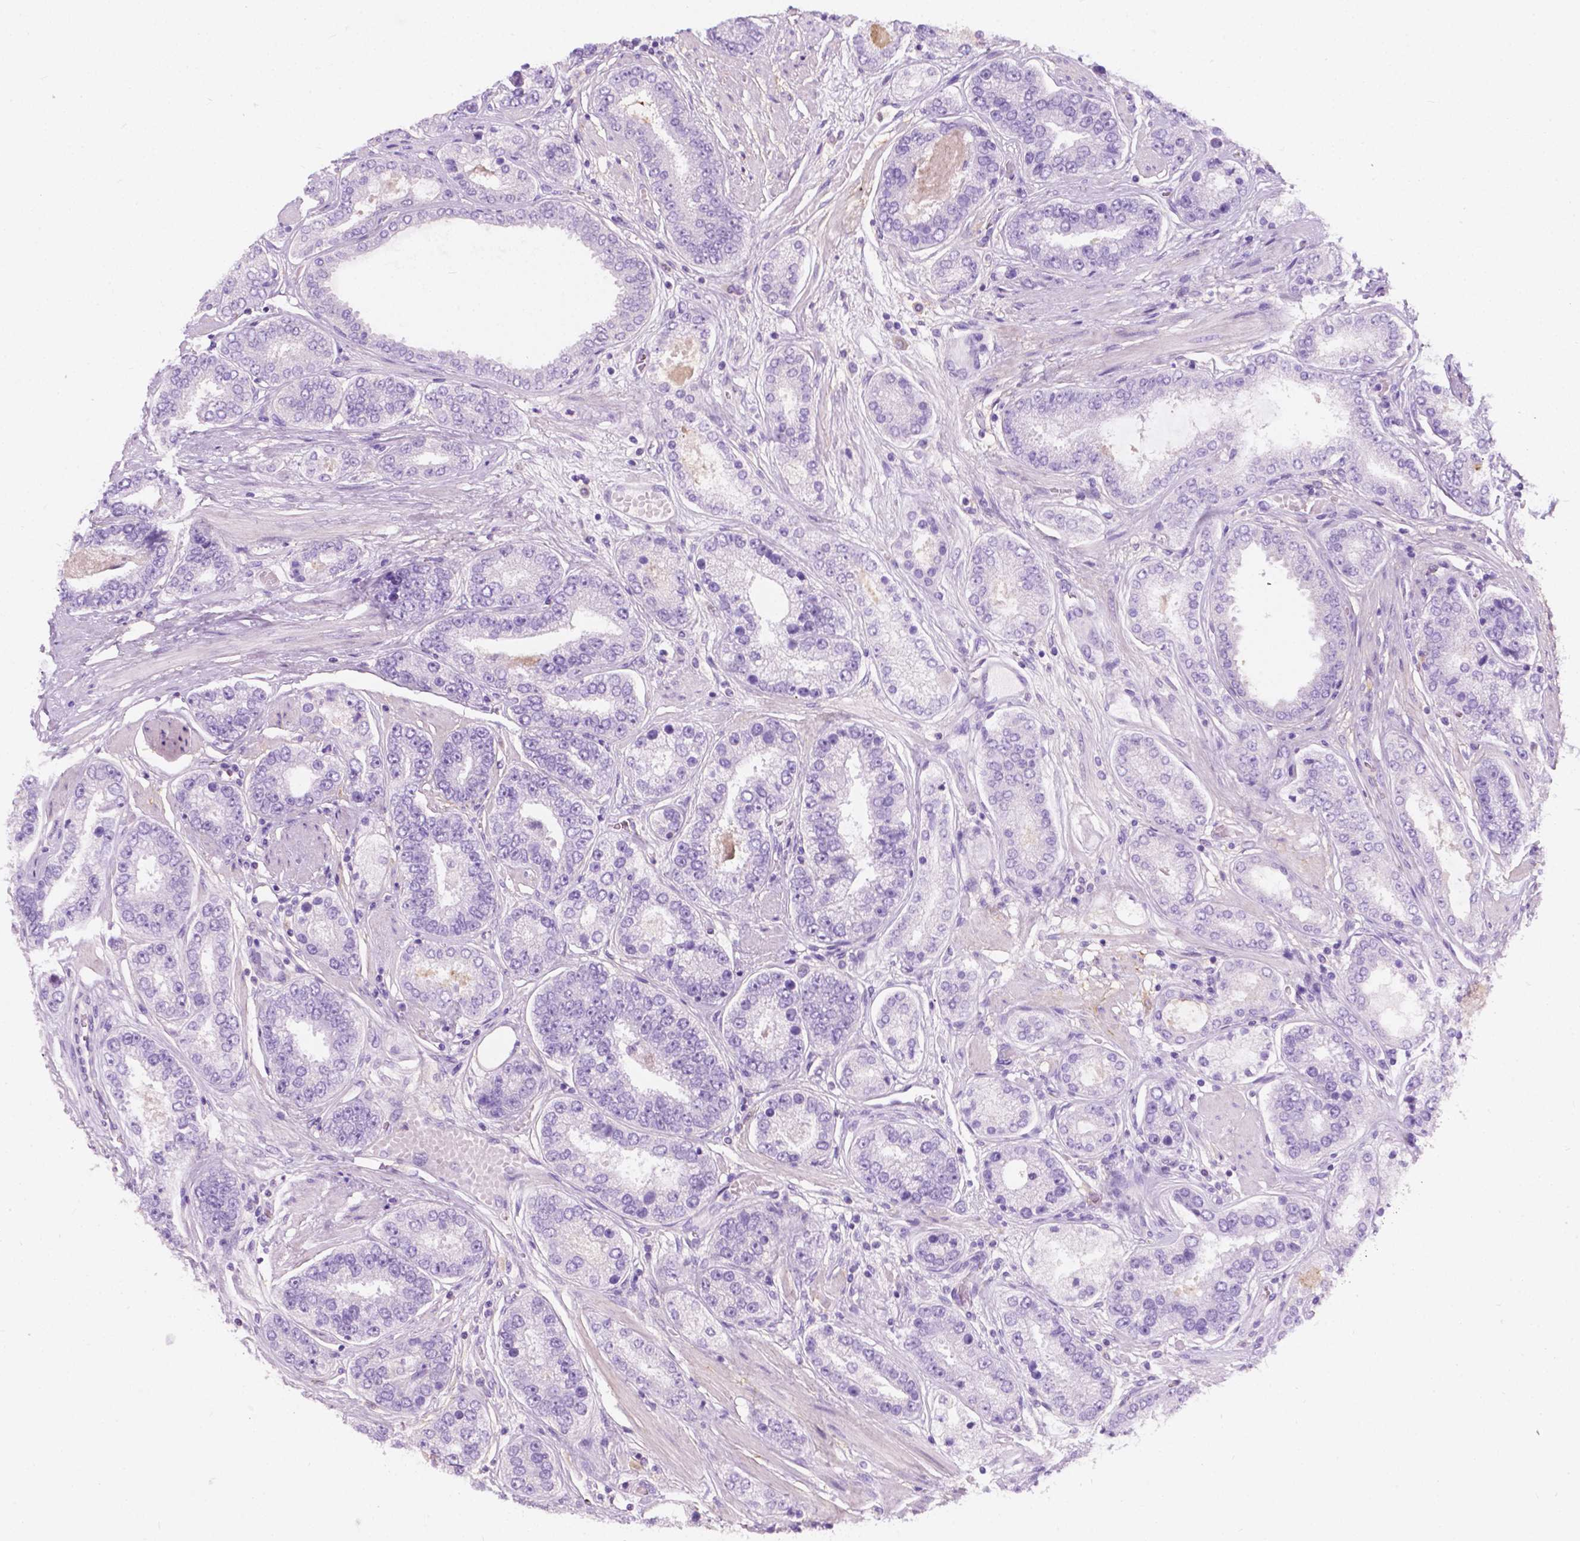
{"staining": {"intensity": "negative", "quantity": "none", "location": "none"}, "tissue": "prostate cancer", "cell_type": "Tumor cells", "image_type": "cancer", "snomed": [{"axis": "morphology", "description": "Adenocarcinoma, High grade"}, {"axis": "topography", "description": "Prostate"}], "caption": "Image shows no protein expression in tumor cells of prostate high-grade adenocarcinoma tissue. (DAB (3,3'-diaminobenzidine) immunohistochemistry (IHC), high magnification).", "gene": "GNAO1", "patient": {"sex": "male", "age": 63}}